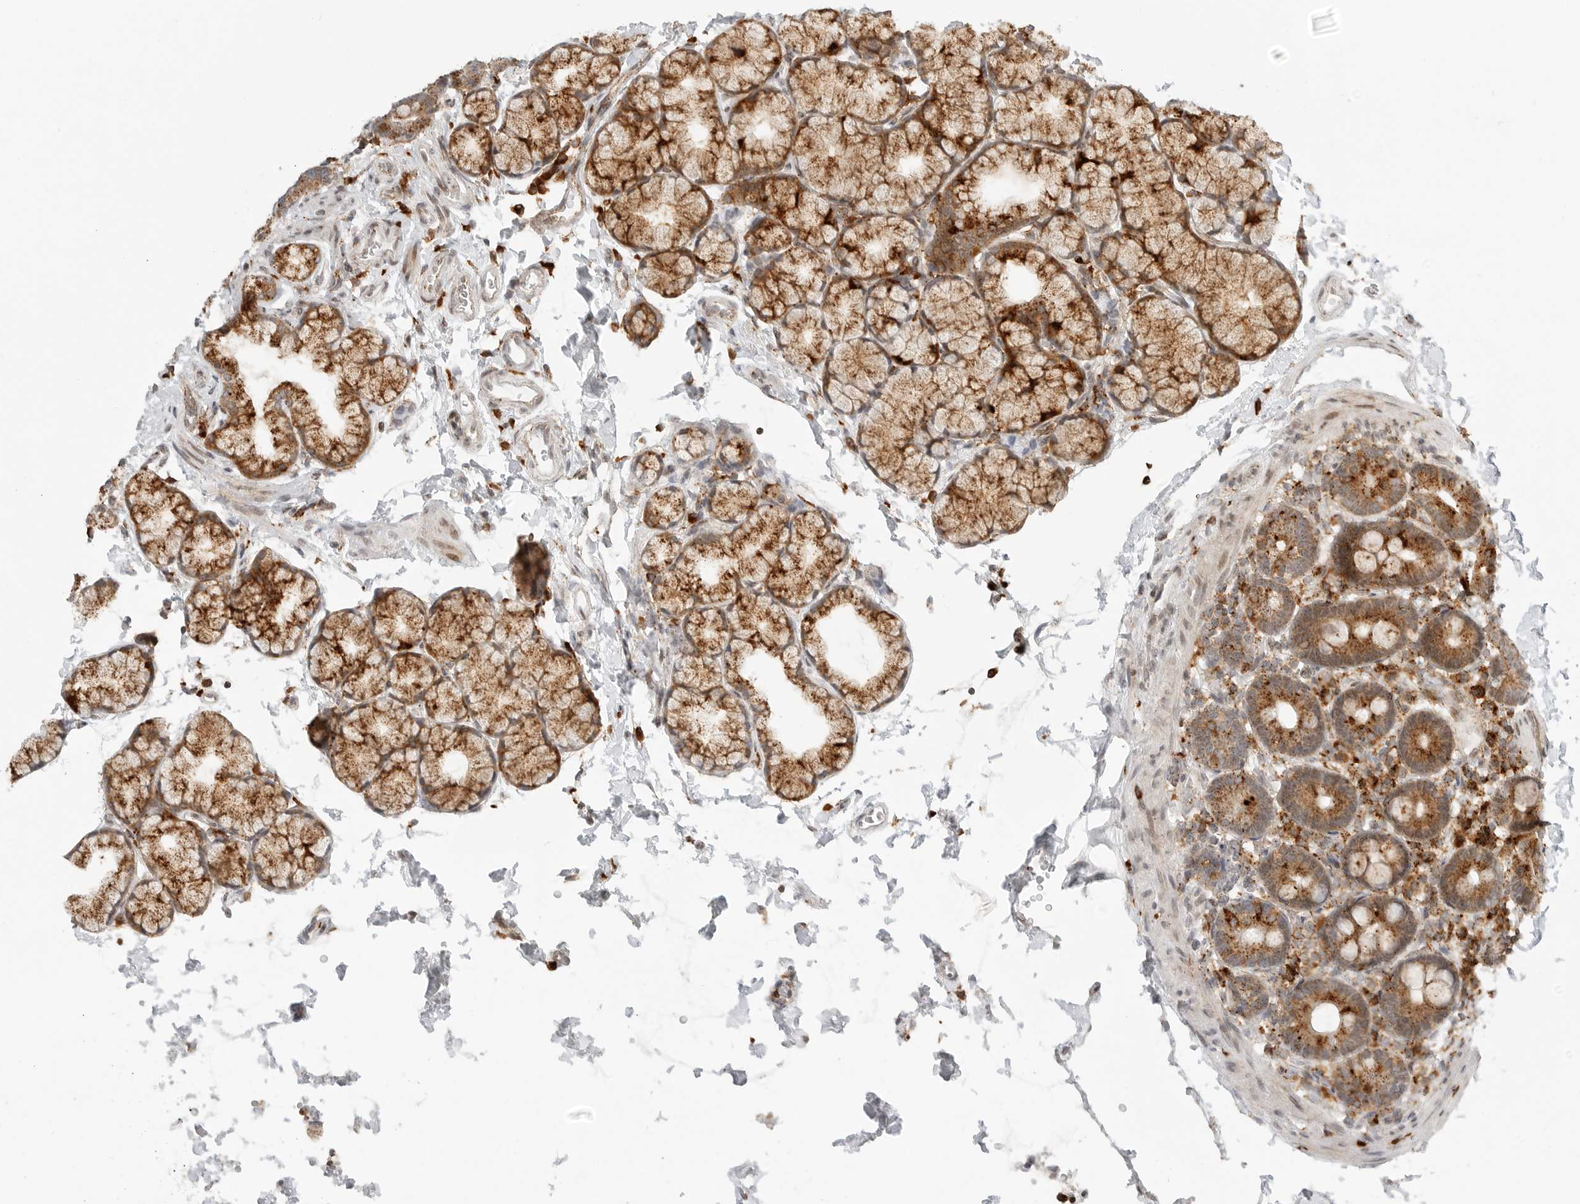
{"staining": {"intensity": "moderate", "quantity": ">75%", "location": "cytoplasmic/membranous"}, "tissue": "duodenum", "cell_type": "Glandular cells", "image_type": "normal", "snomed": [{"axis": "morphology", "description": "Normal tissue, NOS"}, {"axis": "topography", "description": "Duodenum"}], "caption": "This micrograph demonstrates IHC staining of unremarkable human duodenum, with medium moderate cytoplasmic/membranous positivity in about >75% of glandular cells.", "gene": "IDUA", "patient": {"sex": "male", "age": 54}}